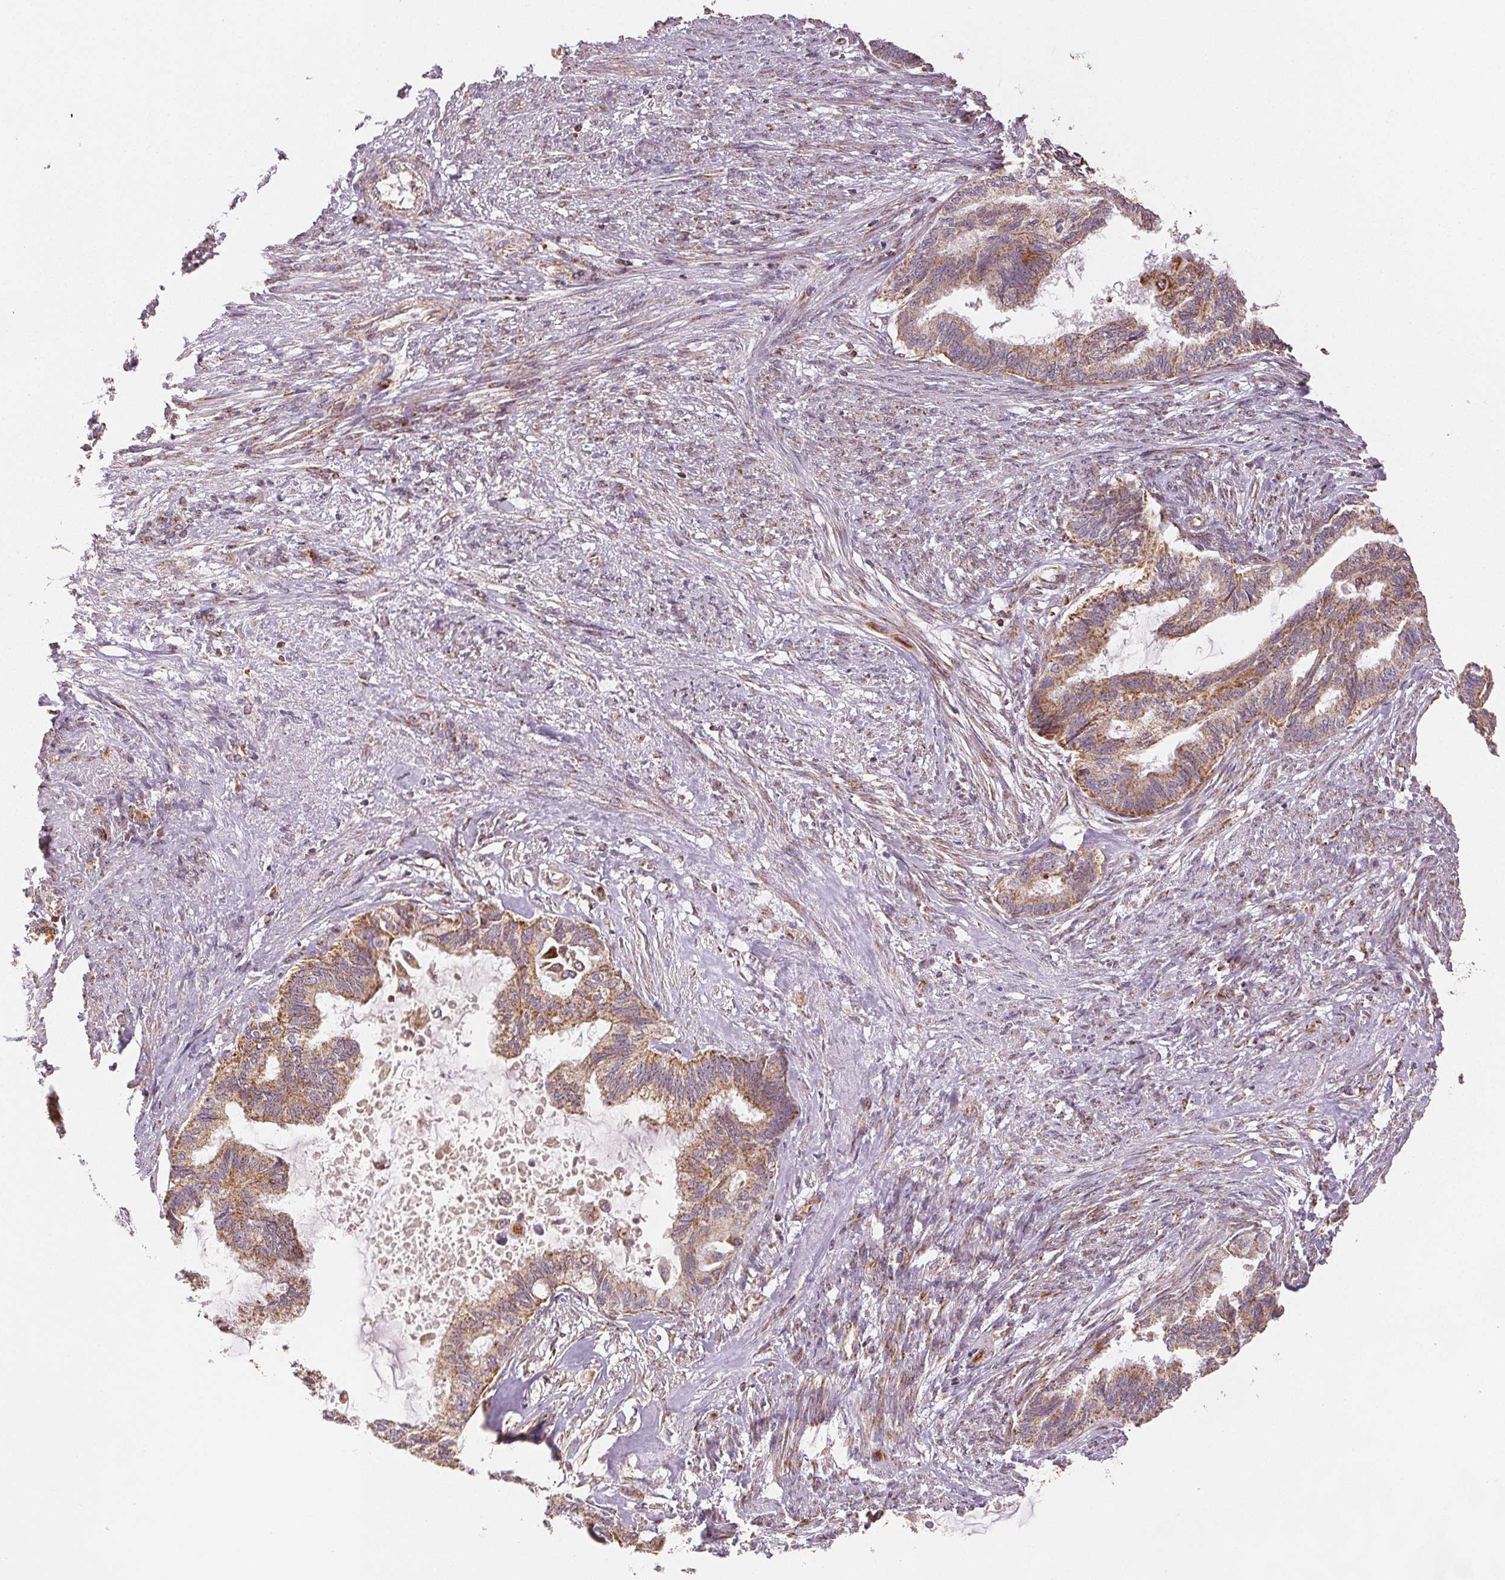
{"staining": {"intensity": "moderate", "quantity": ">75%", "location": "cytoplasmic/membranous"}, "tissue": "endometrial cancer", "cell_type": "Tumor cells", "image_type": "cancer", "snomed": [{"axis": "morphology", "description": "Adenocarcinoma, NOS"}, {"axis": "topography", "description": "Endometrium"}], "caption": "Immunohistochemistry histopathology image of neoplastic tissue: endometrial cancer stained using immunohistochemistry displays medium levels of moderate protein expression localized specifically in the cytoplasmic/membranous of tumor cells, appearing as a cytoplasmic/membranous brown color.", "gene": "SDHB", "patient": {"sex": "female", "age": 86}}